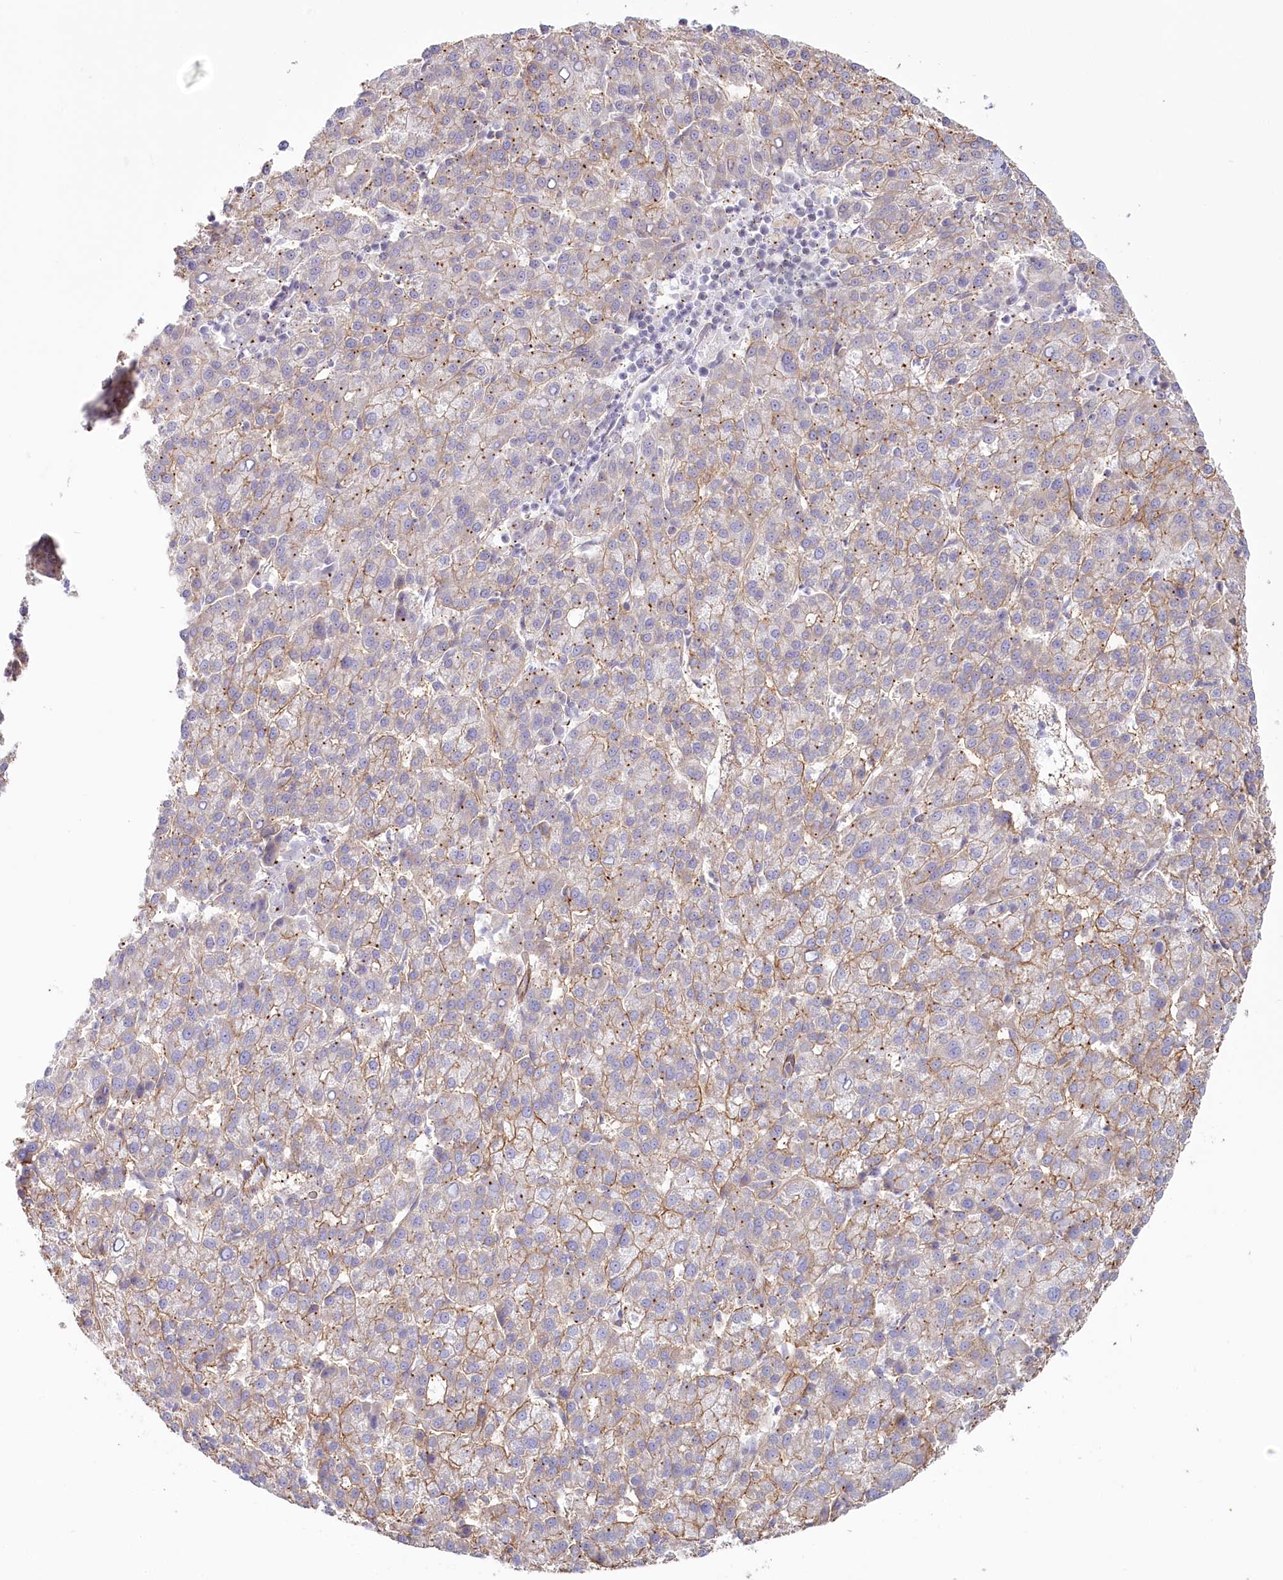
{"staining": {"intensity": "moderate", "quantity": "25%-75%", "location": "cytoplasmic/membranous"}, "tissue": "liver cancer", "cell_type": "Tumor cells", "image_type": "cancer", "snomed": [{"axis": "morphology", "description": "Carcinoma, Hepatocellular, NOS"}, {"axis": "topography", "description": "Liver"}], "caption": "Brown immunohistochemical staining in liver hepatocellular carcinoma displays moderate cytoplasmic/membranous expression in about 25%-75% of tumor cells.", "gene": "ABHD8", "patient": {"sex": "female", "age": 58}}